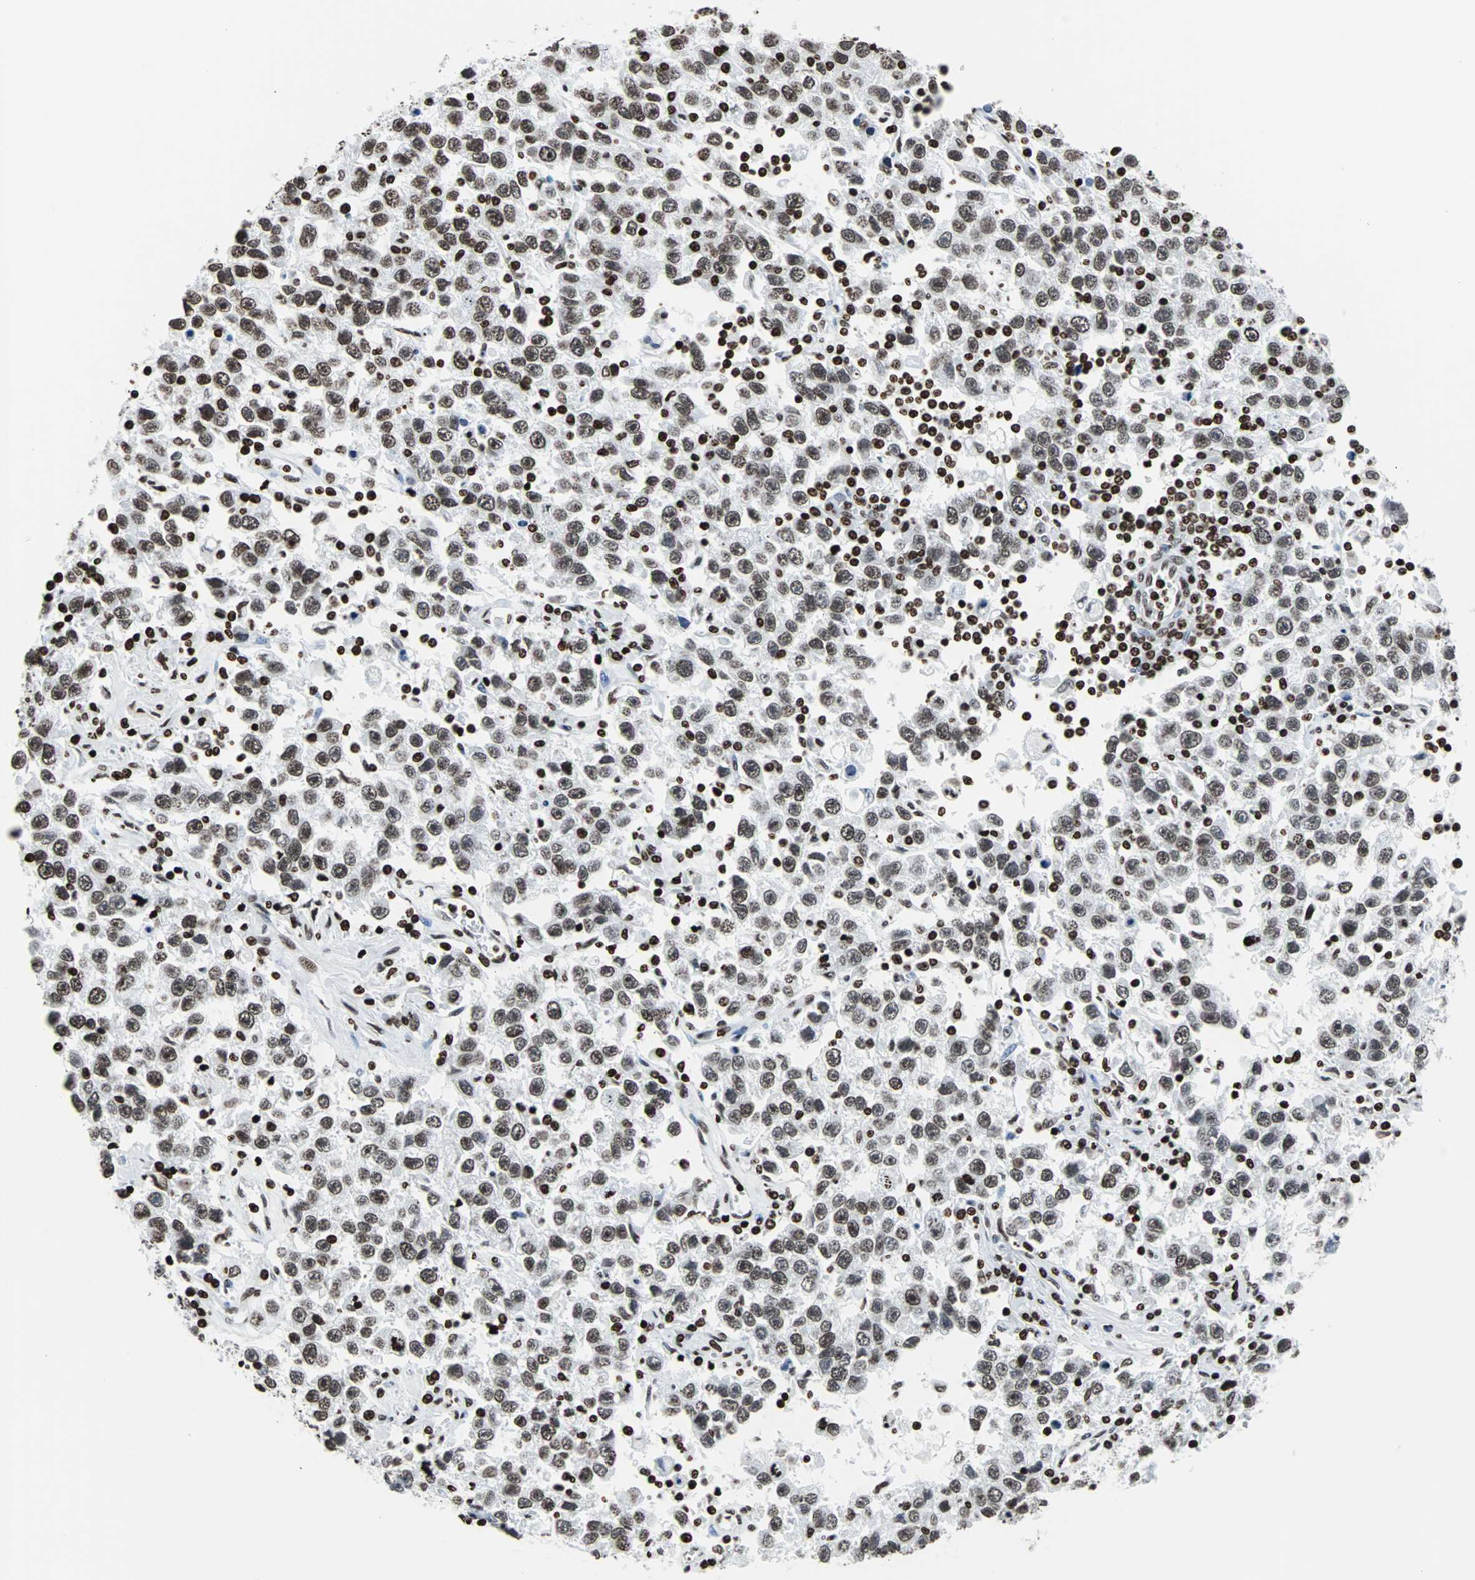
{"staining": {"intensity": "moderate", "quantity": ">75%", "location": "nuclear"}, "tissue": "testis cancer", "cell_type": "Tumor cells", "image_type": "cancer", "snomed": [{"axis": "morphology", "description": "Seminoma, NOS"}, {"axis": "topography", "description": "Testis"}], "caption": "IHC micrograph of neoplastic tissue: human testis seminoma stained using immunohistochemistry (IHC) shows medium levels of moderate protein expression localized specifically in the nuclear of tumor cells, appearing as a nuclear brown color.", "gene": "H2BC18", "patient": {"sex": "male", "age": 41}}